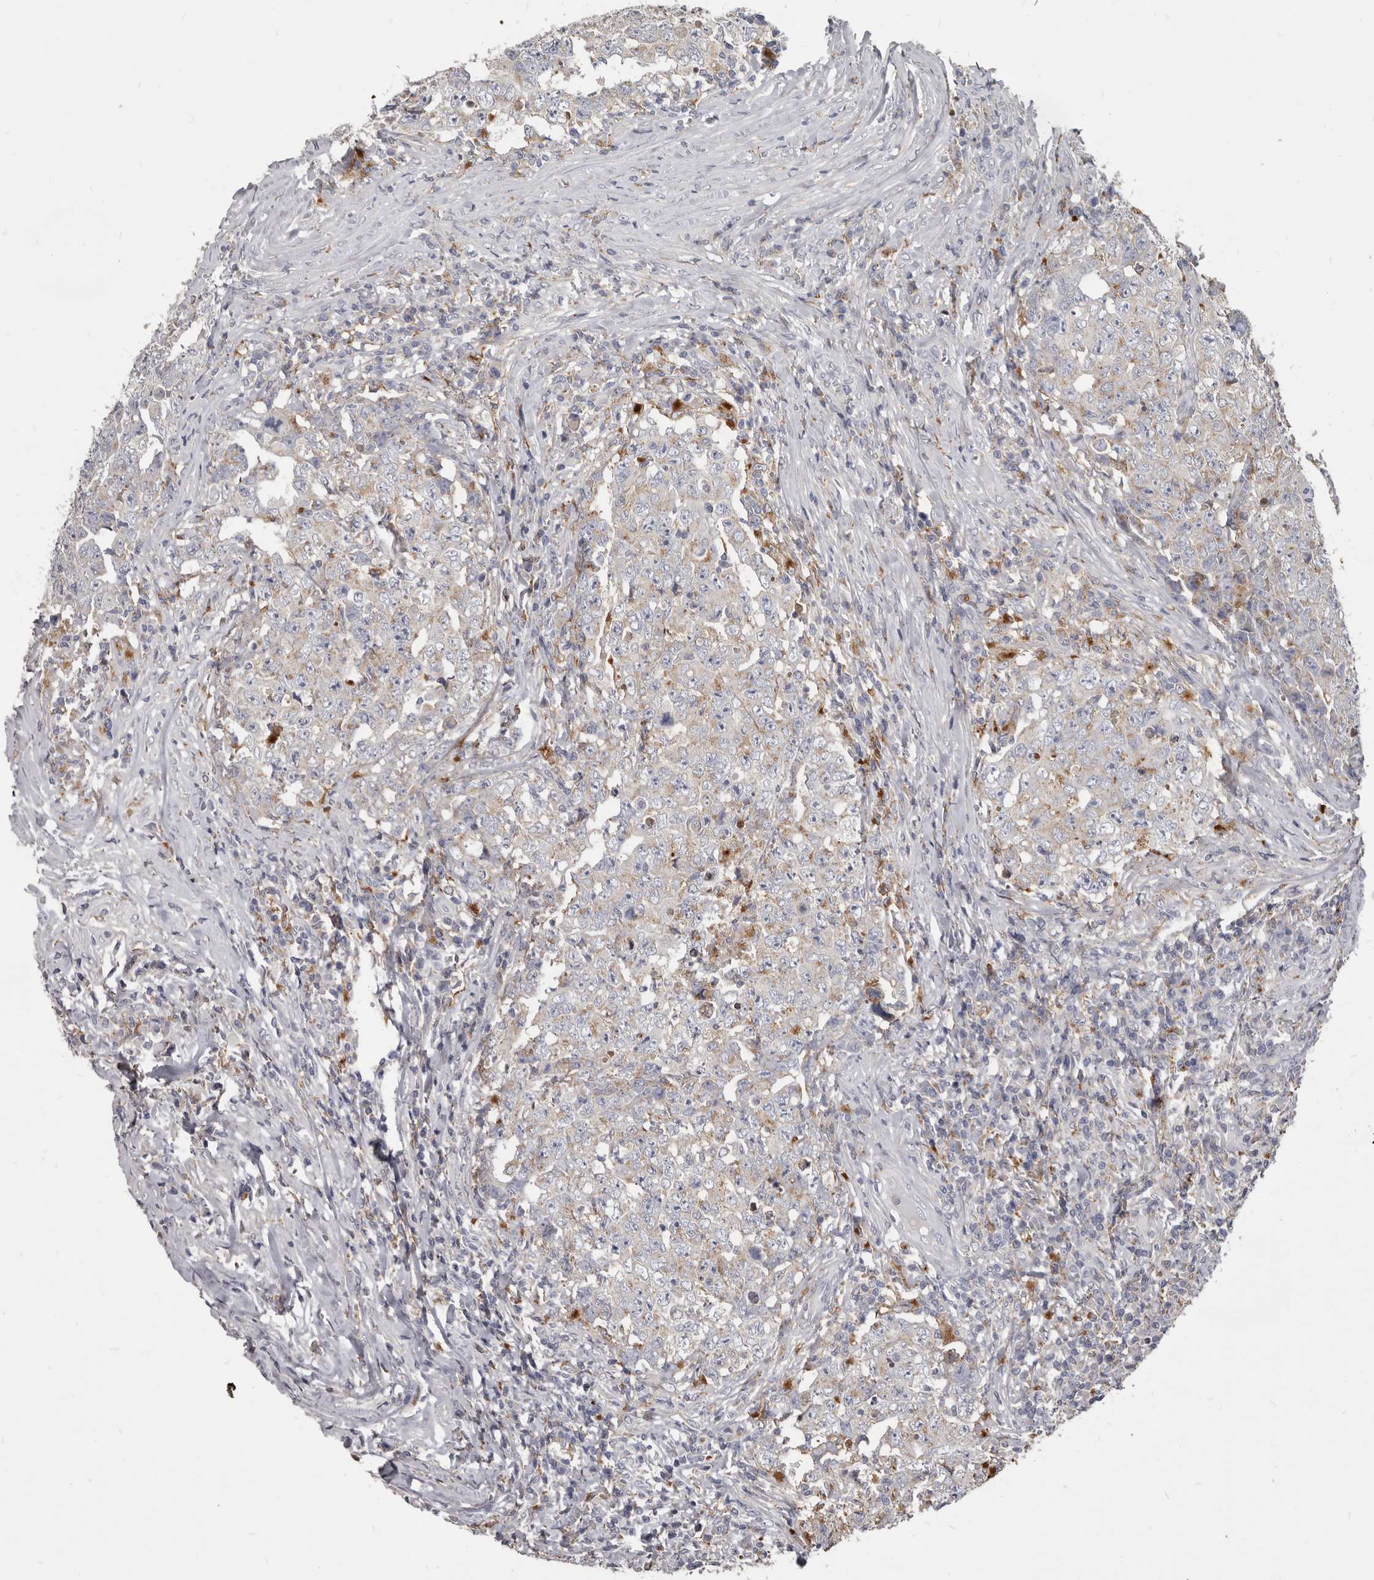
{"staining": {"intensity": "weak", "quantity": "<25%", "location": "cytoplasmic/membranous"}, "tissue": "testis cancer", "cell_type": "Tumor cells", "image_type": "cancer", "snomed": [{"axis": "morphology", "description": "Carcinoma, Embryonal, NOS"}, {"axis": "topography", "description": "Testis"}], "caption": "Tumor cells show no significant protein expression in testis embryonal carcinoma.", "gene": "PI4K2A", "patient": {"sex": "male", "age": 26}}